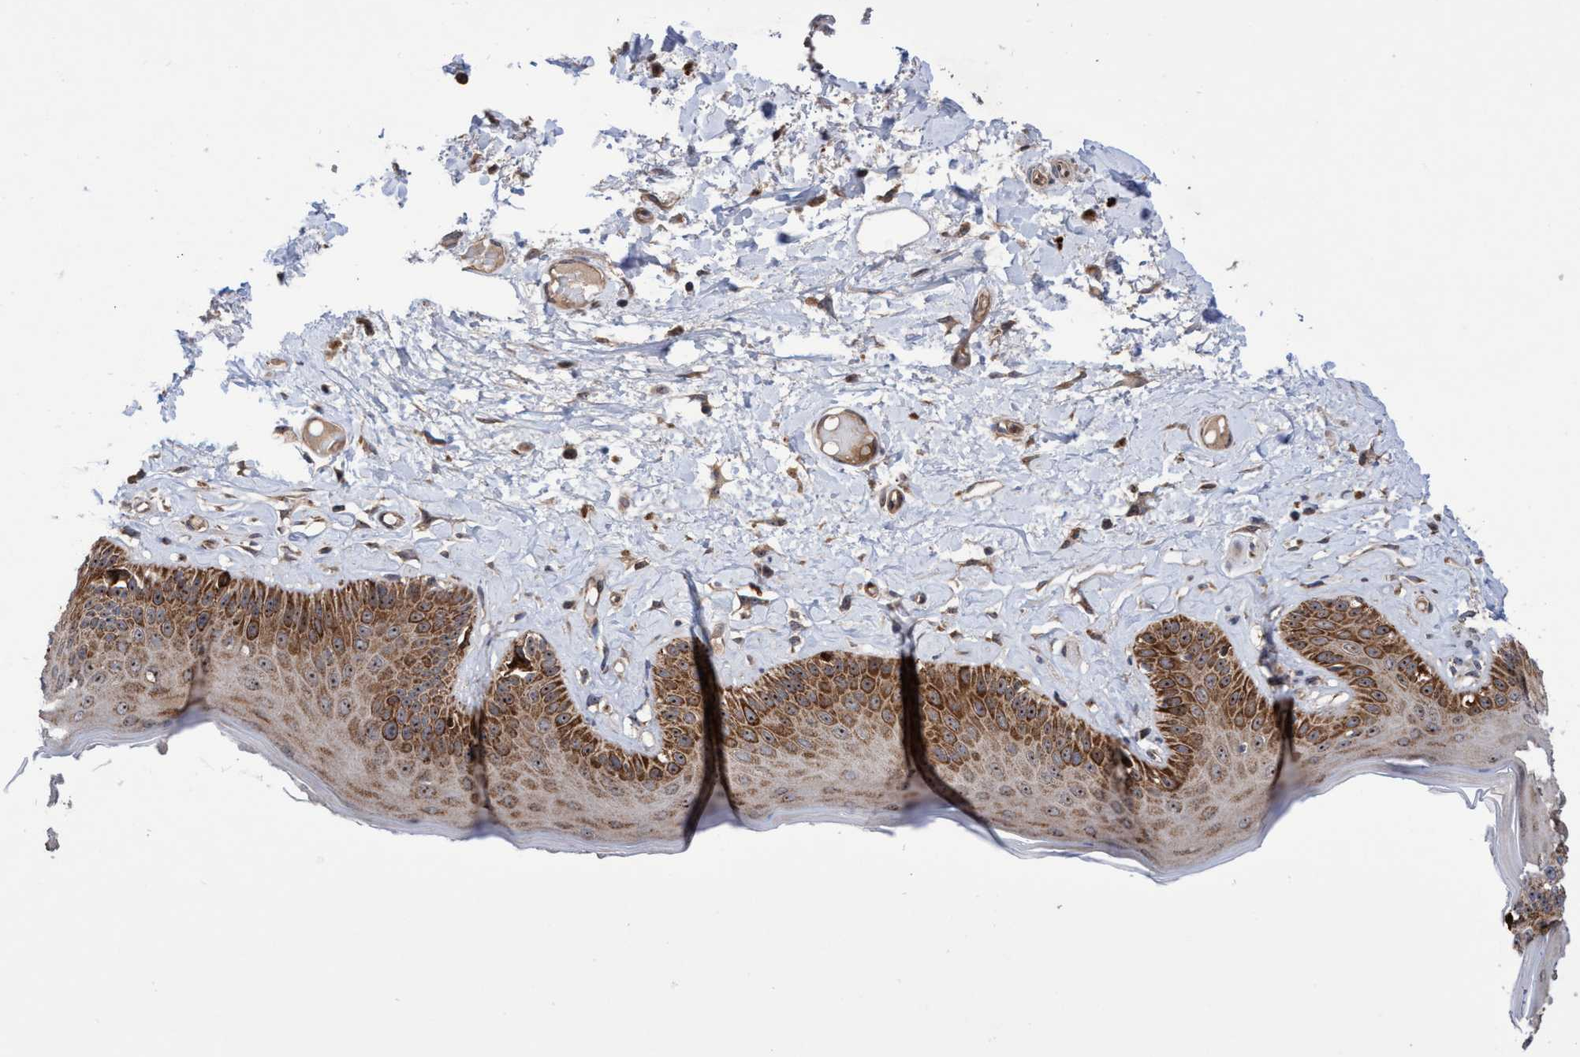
{"staining": {"intensity": "strong", "quantity": ">75%", "location": "cytoplasmic/membranous,nuclear"}, "tissue": "skin", "cell_type": "Epidermal cells", "image_type": "normal", "snomed": [{"axis": "morphology", "description": "Normal tissue, NOS"}, {"axis": "topography", "description": "Vulva"}], "caption": "Immunohistochemical staining of unremarkable human skin displays high levels of strong cytoplasmic/membranous,nuclear positivity in about >75% of epidermal cells.", "gene": "P2RY14", "patient": {"sex": "female", "age": 73}}